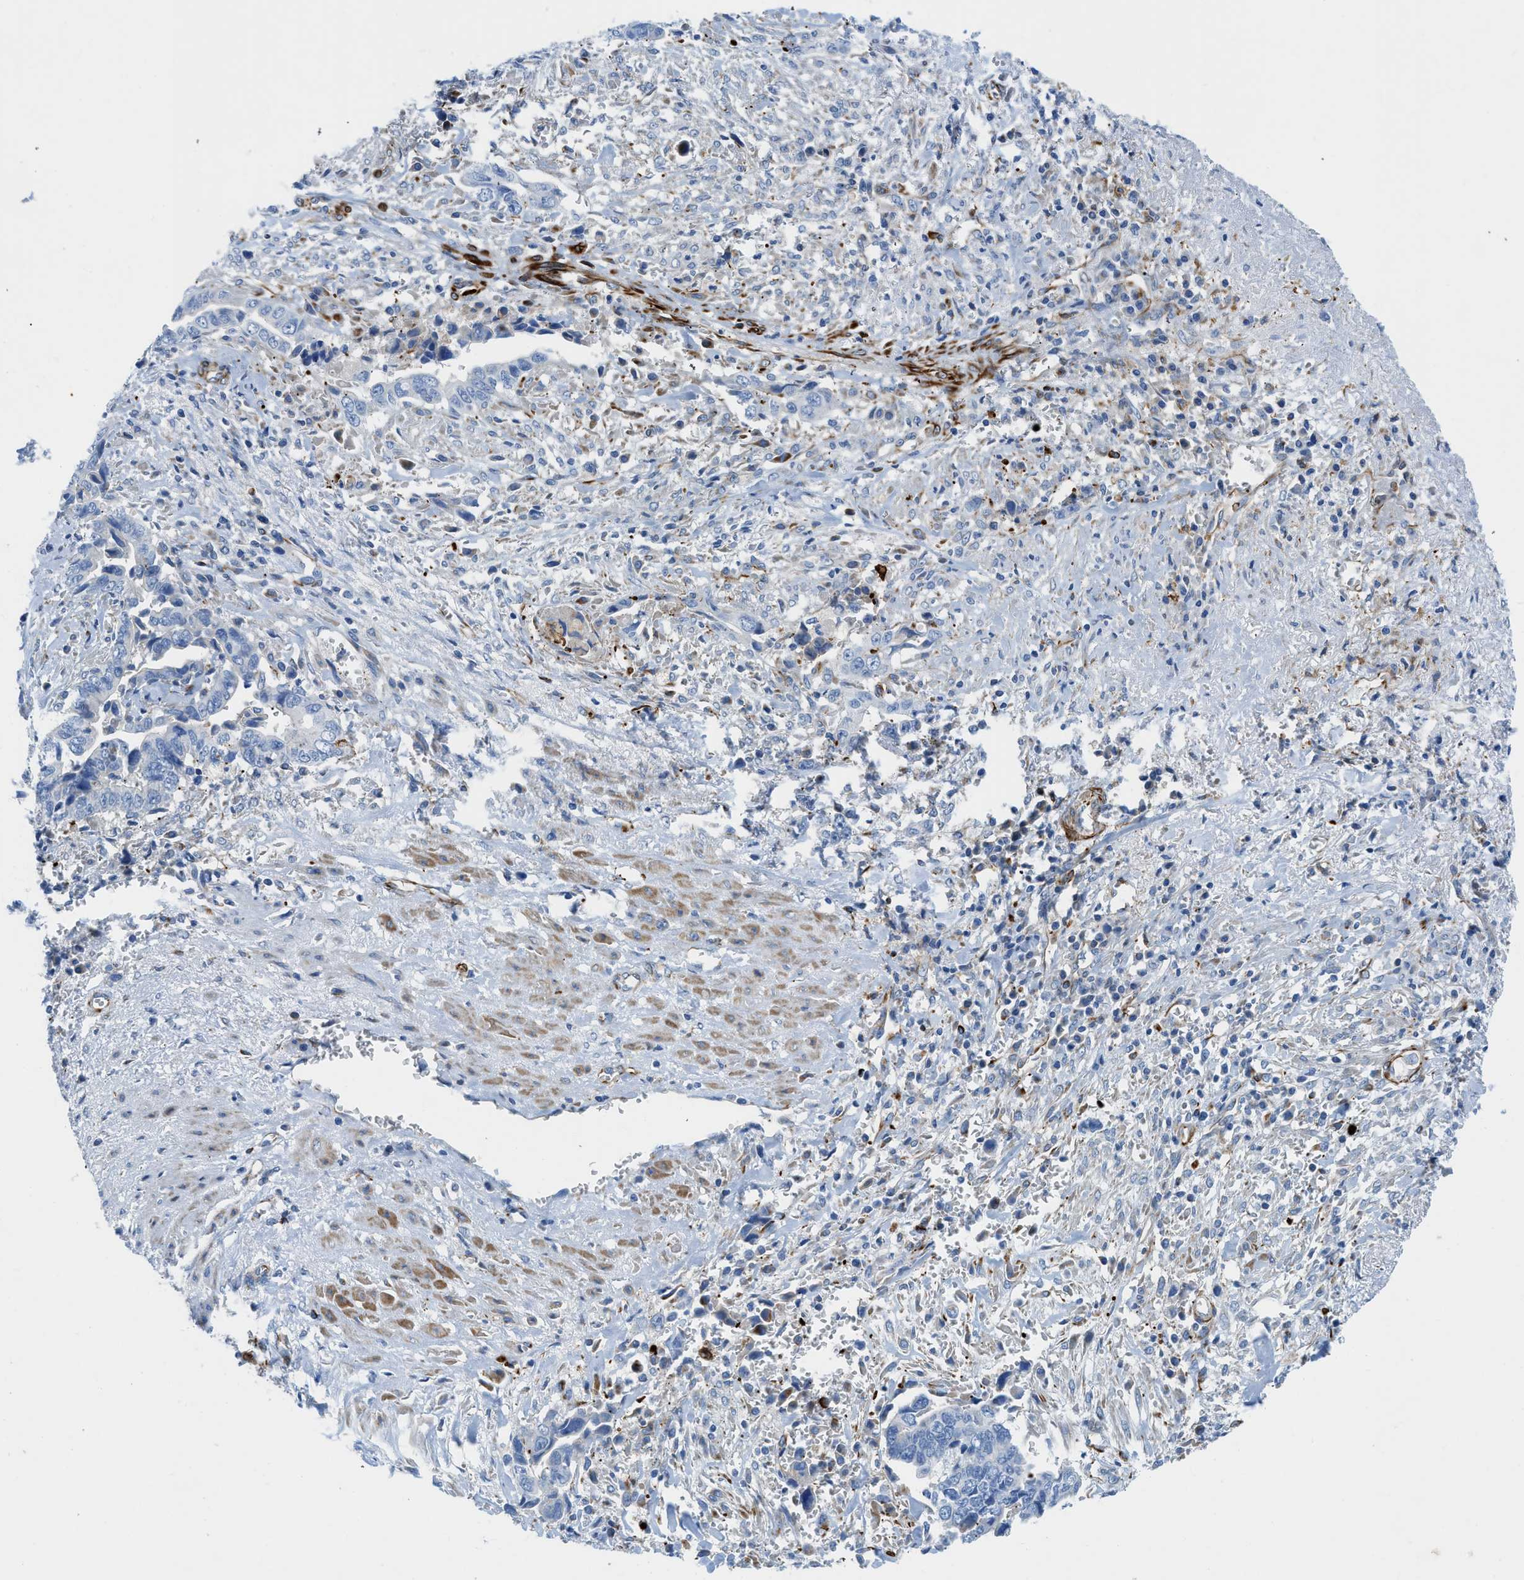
{"staining": {"intensity": "negative", "quantity": "none", "location": "none"}, "tissue": "liver cancer", "cell_type": "Tumor cells", "image_type": "cancer", "snomed": [{"axis": "morphology", "description": "Cholangiocarcinoma"}, {"axis": "topography", "description": "Liver"}], "caption": "IHC of liver cancer (cholangiocarcinoma) exhibits no expression in tumor cells. The staining is performed using DAB brown chromogen with nuclei counter-stained in using hematoxylin.", "gene": "XCR1", "patient": {"sex": "female", "age": 79}}